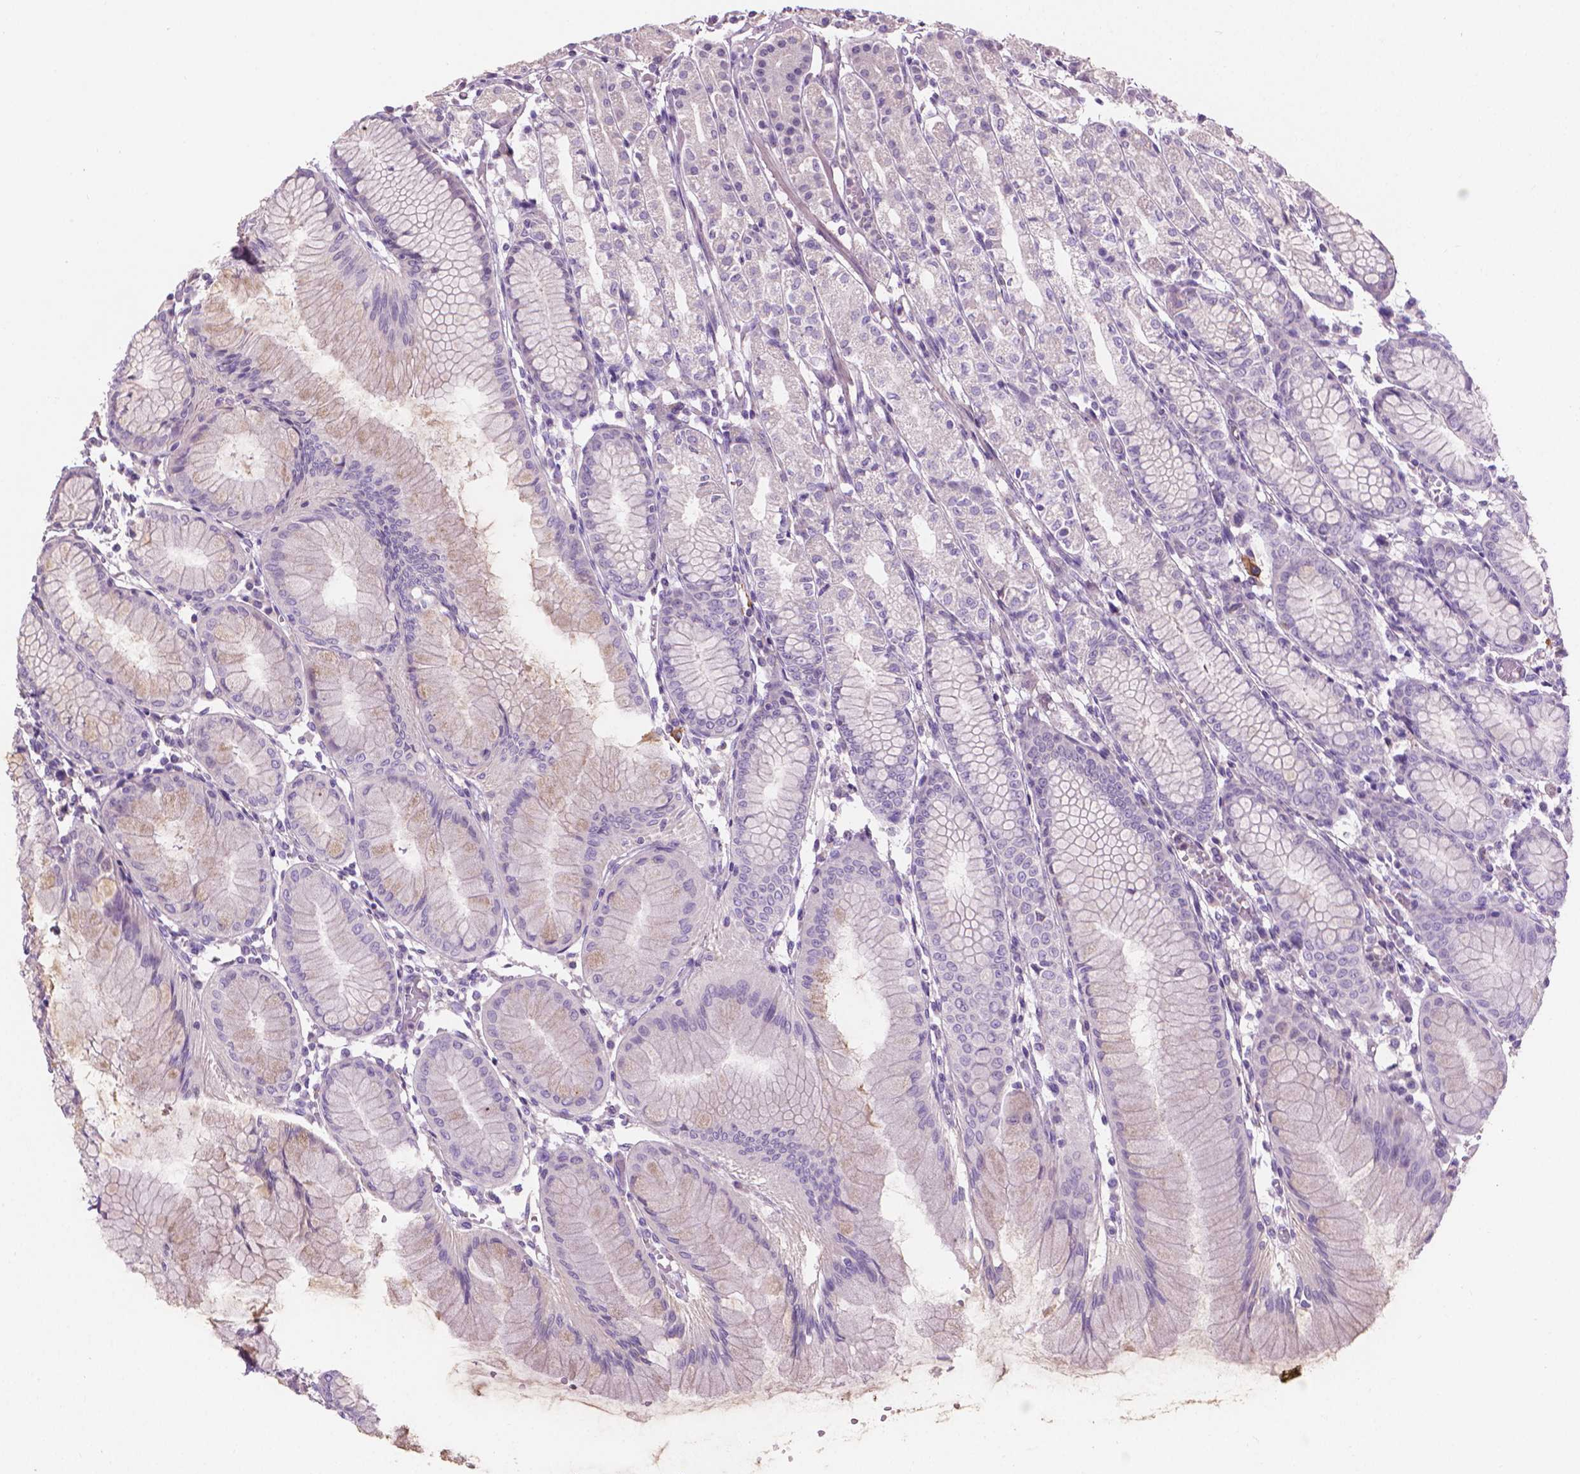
{"staining": {"intensity": "negative", "quantity": "none", "location": "none"}, "tissue": "stomach", "cell_type": "Glandular cells", "image_type": "normal", "snomed": [{"axis": "morphology", "description": "Normal tissue, NOS"}, {"axis": "topography", "description": "Stomach"}], "caption": "Immunohistochemistry of unremarkable stomach reveals no positivity in glandular cells.", "gene": "CABCOCO1", "patient": {"sex": "female", "age": 57}}